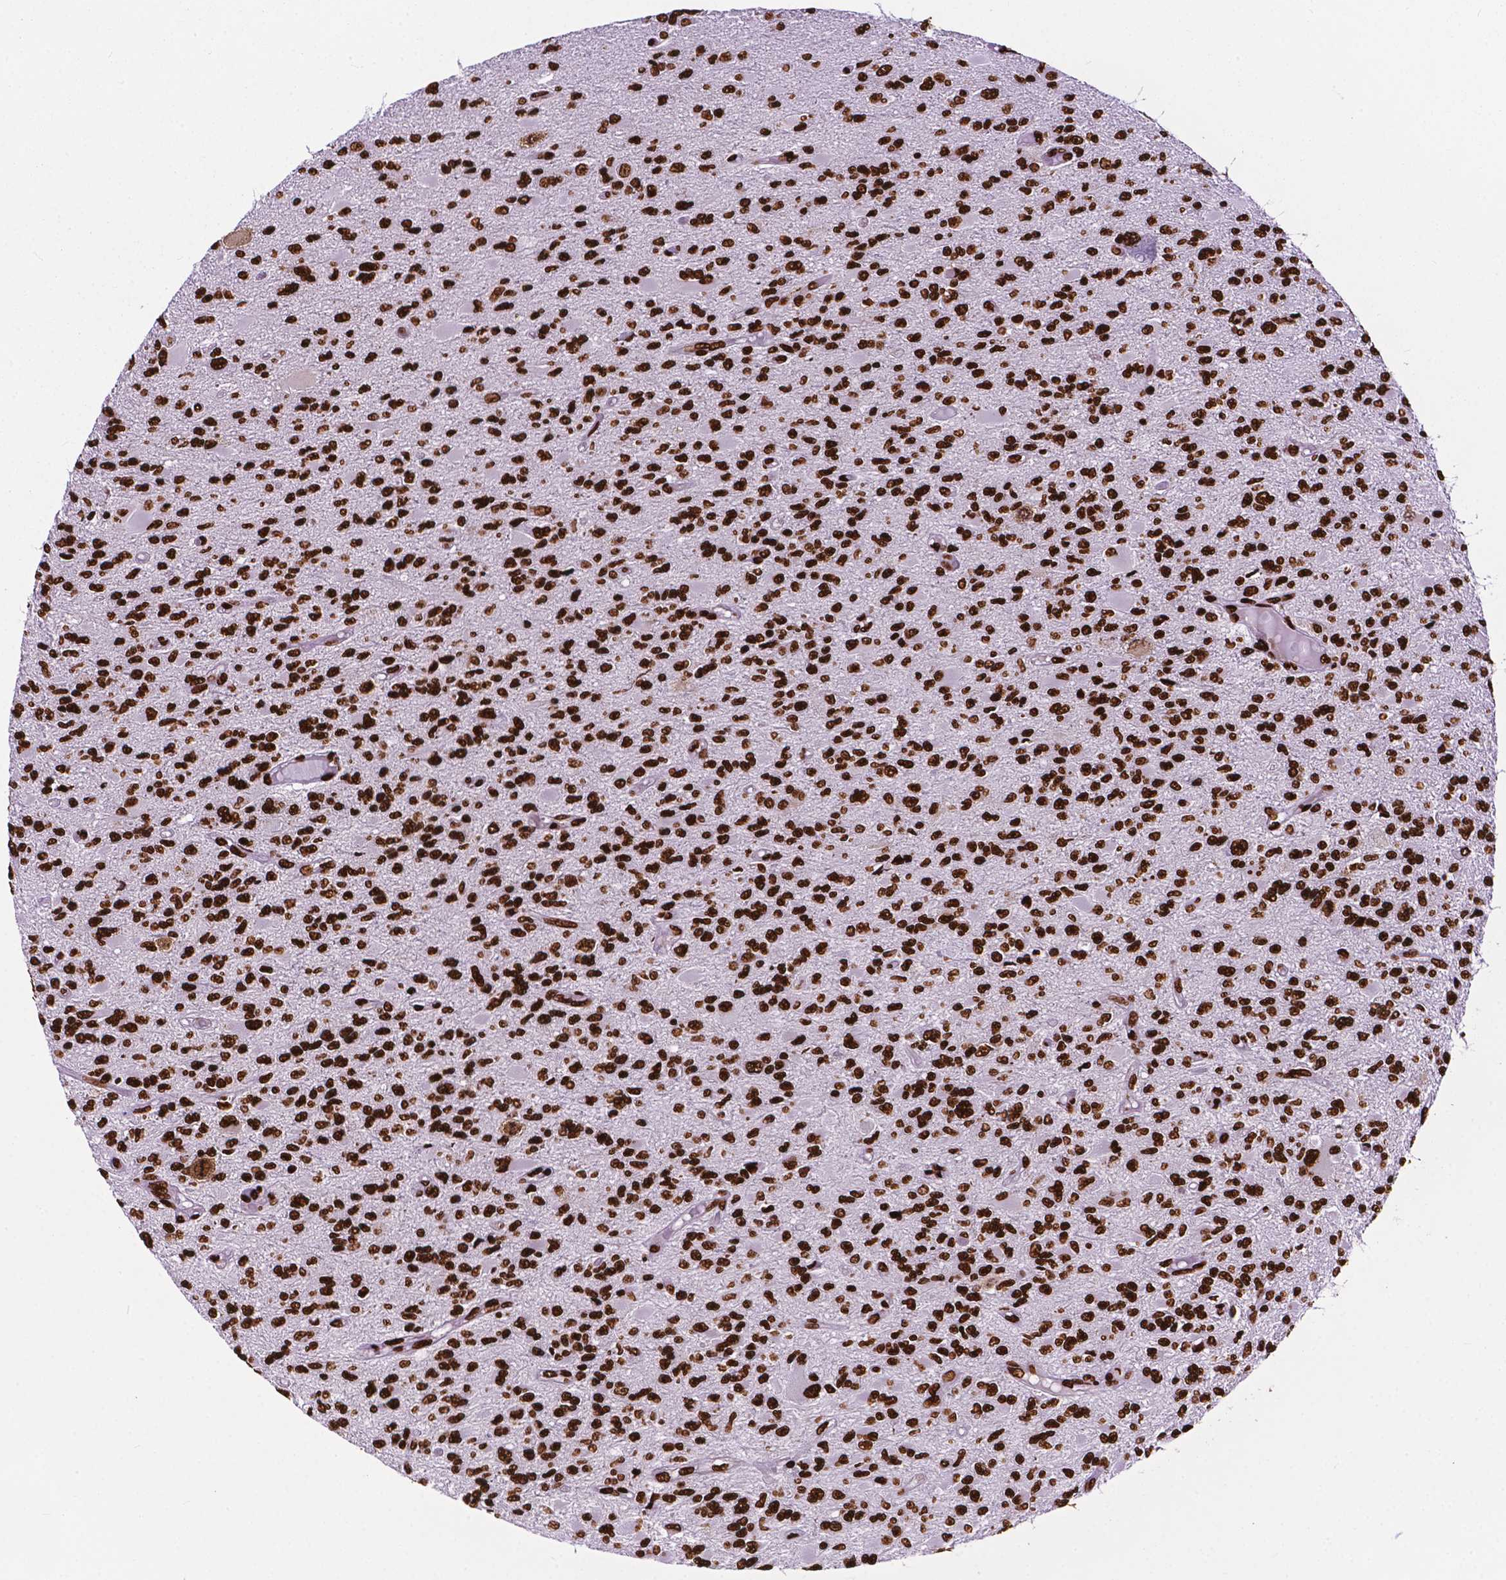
{"staining": {"intensity": "strong", "quantity": ">75%", "location": "nuclear"}, "tissue": "glioma", "cell_type": "Tumor cells", "image_type": "cancer", "snomed": [{"axis": "morphology", "description": "Glioma, malignant, High grade"}, {"axis": "topography", "description": "Brain"}], "caption": "Immunohistochemical staining of malignant high-grade glioma shows strong nuclear protein staining in about >75% of tumor cells.", "gene": "SMIM5", "patient": {"sex": "female", "age": 63}}